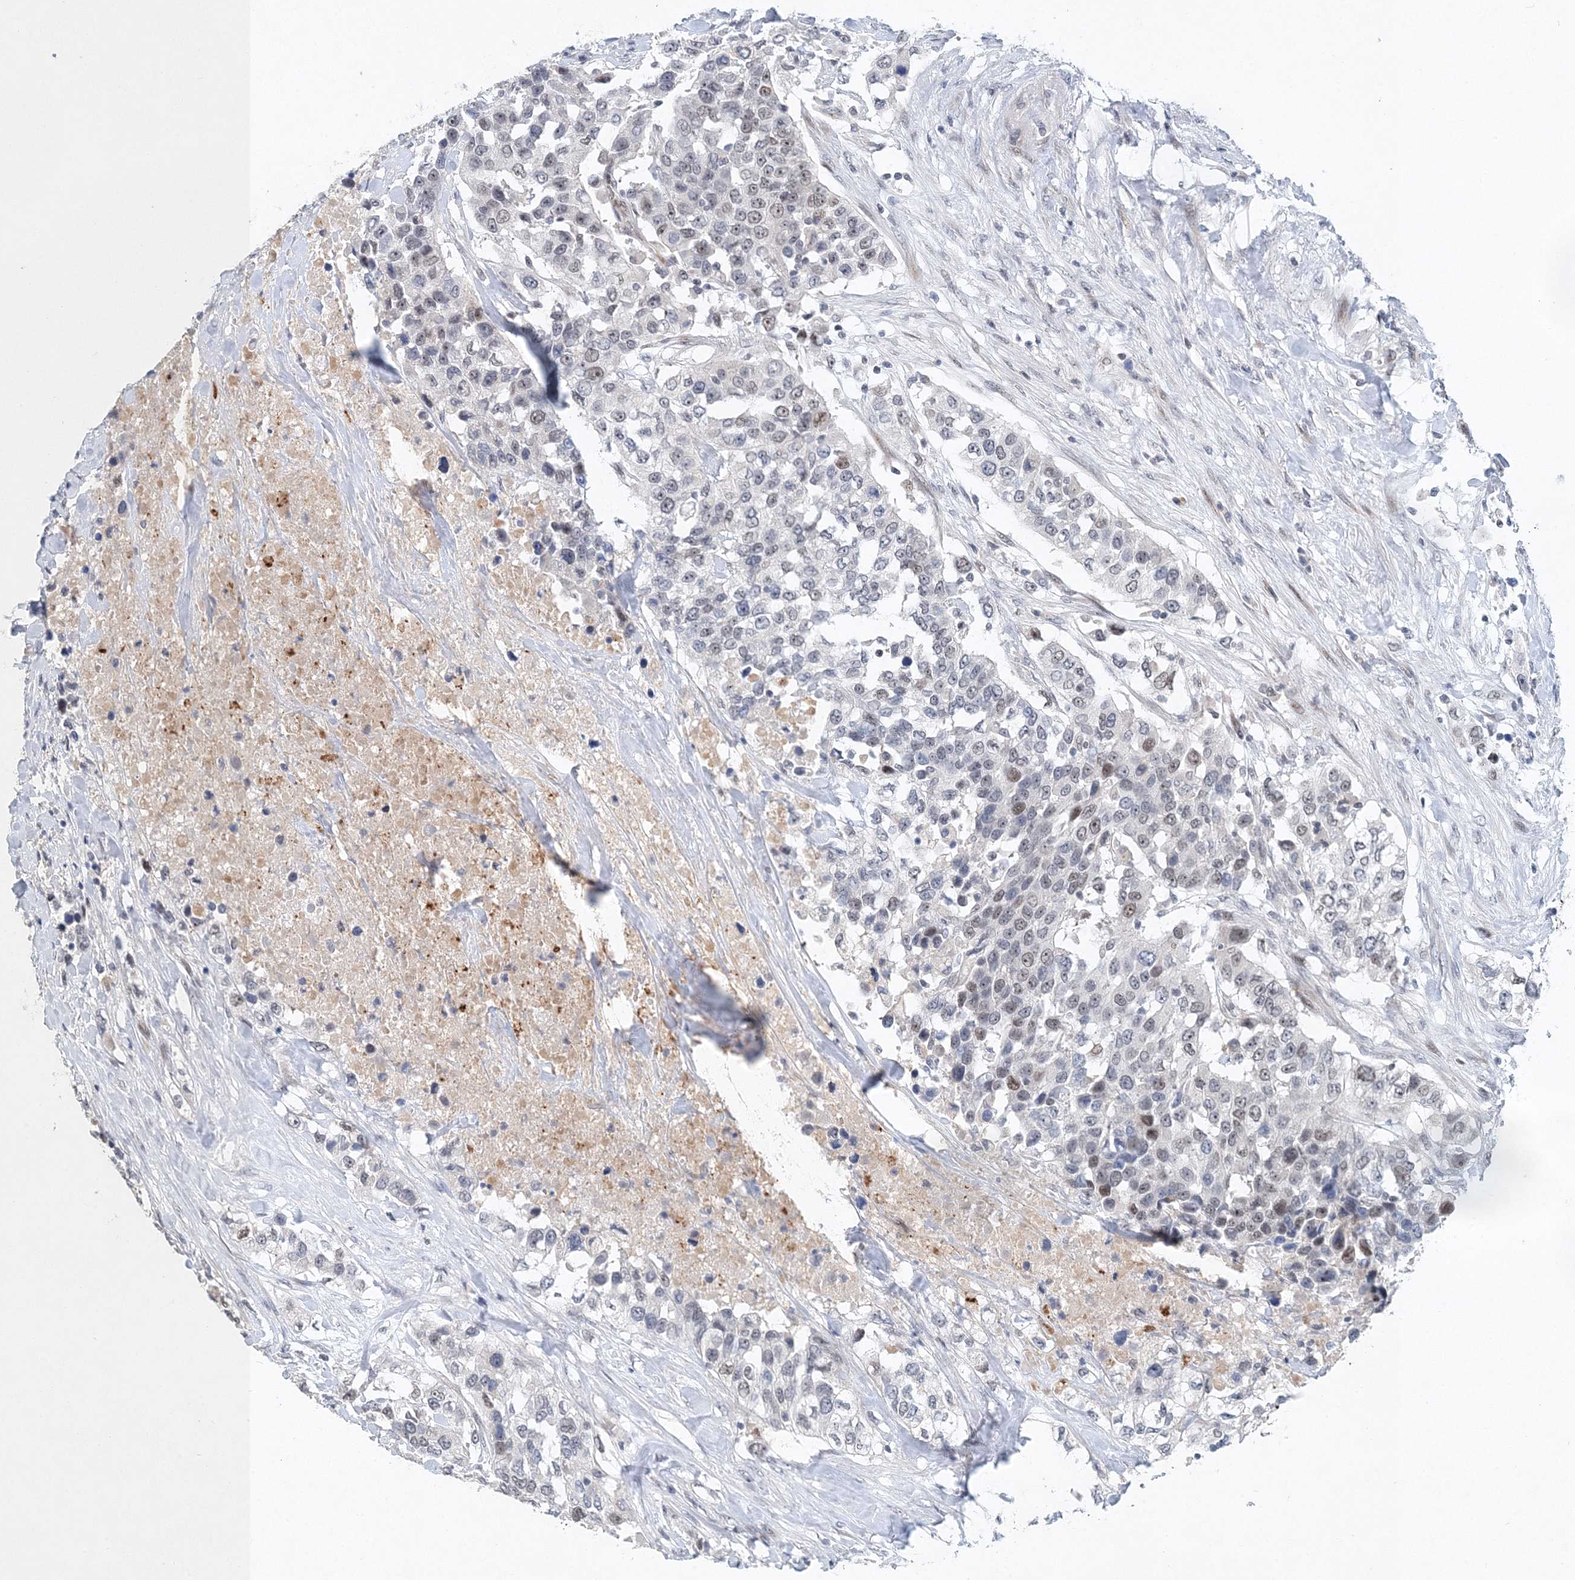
{"staining": {"intensity": "weak", "quantity": "25%-75%", "location": "nuclear"}, "tissue": "urothelial cancer", "cell_type": "Tumor cells", "image_type": "cancer", "snomed": [{"axis": "morphology", "description": "Urothelial carcinoma, High grade"}, {"axis": "topography", "description": "Urinary bladder"}], "caption": "This histopathology image displays immunohistochemistry staining of human high-grade urothelial carcinoma, with low weak nuclear staining in approximately 25%-75% of tumor cells.", "gene": "UIMC1", "patient": {"sex": "female", "age": 80}}